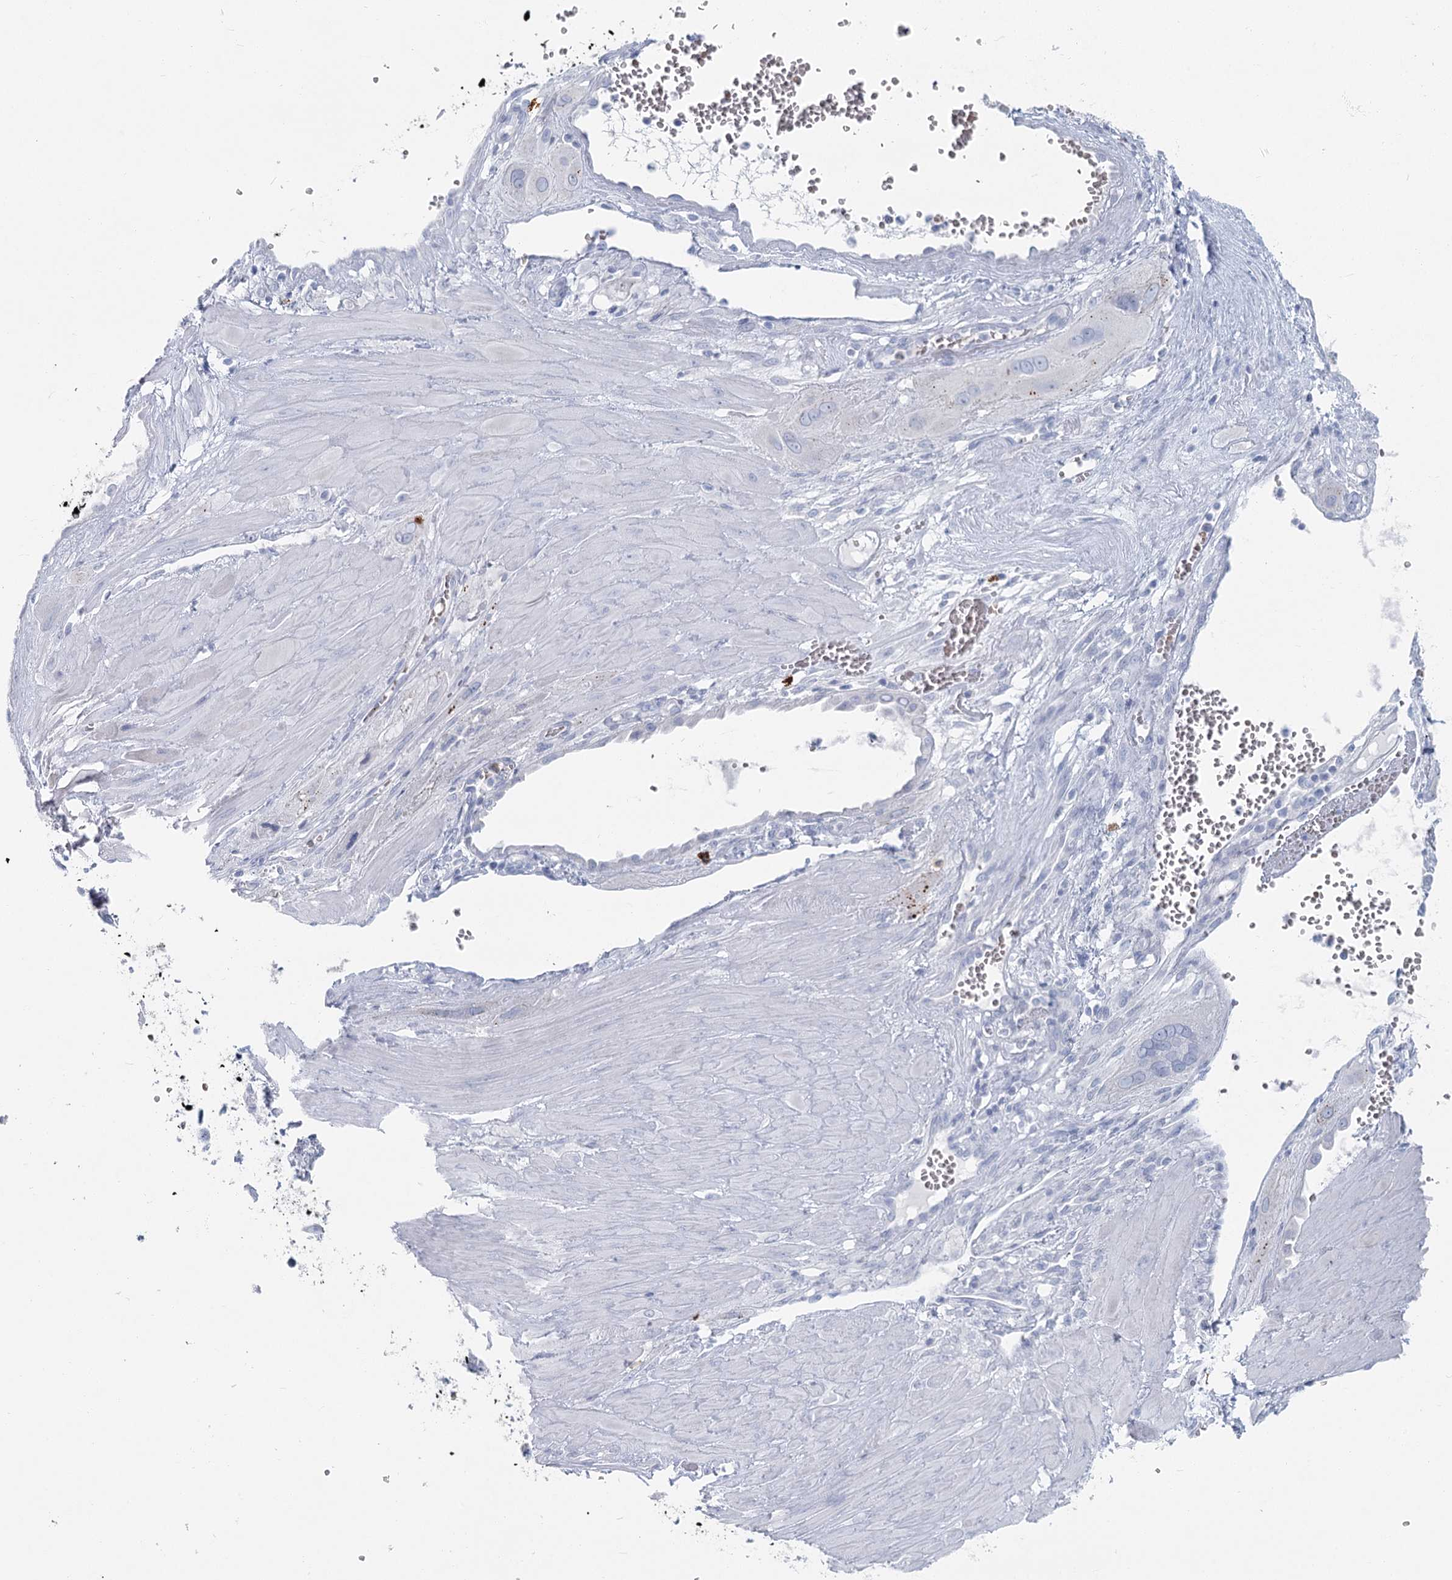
{"staining": {"intensity": "negative", "quantity": "none", "location": "none"}, "tissue": "cervical cancer", "cell_type": "Tumor cells", "image_type": "cancer", "snomed": [{"axis": "morphology", "description": "Squamous cell carcinoma, NOS"}, {"axis": "topography", "description": "Cervix"}], "caption": "Immunohistochemistry of cervical squamous cell carcinoma displays no expression in tumor cells.", "gene": "IFIT5", "patient": {"sex": "female", "age": 34}}